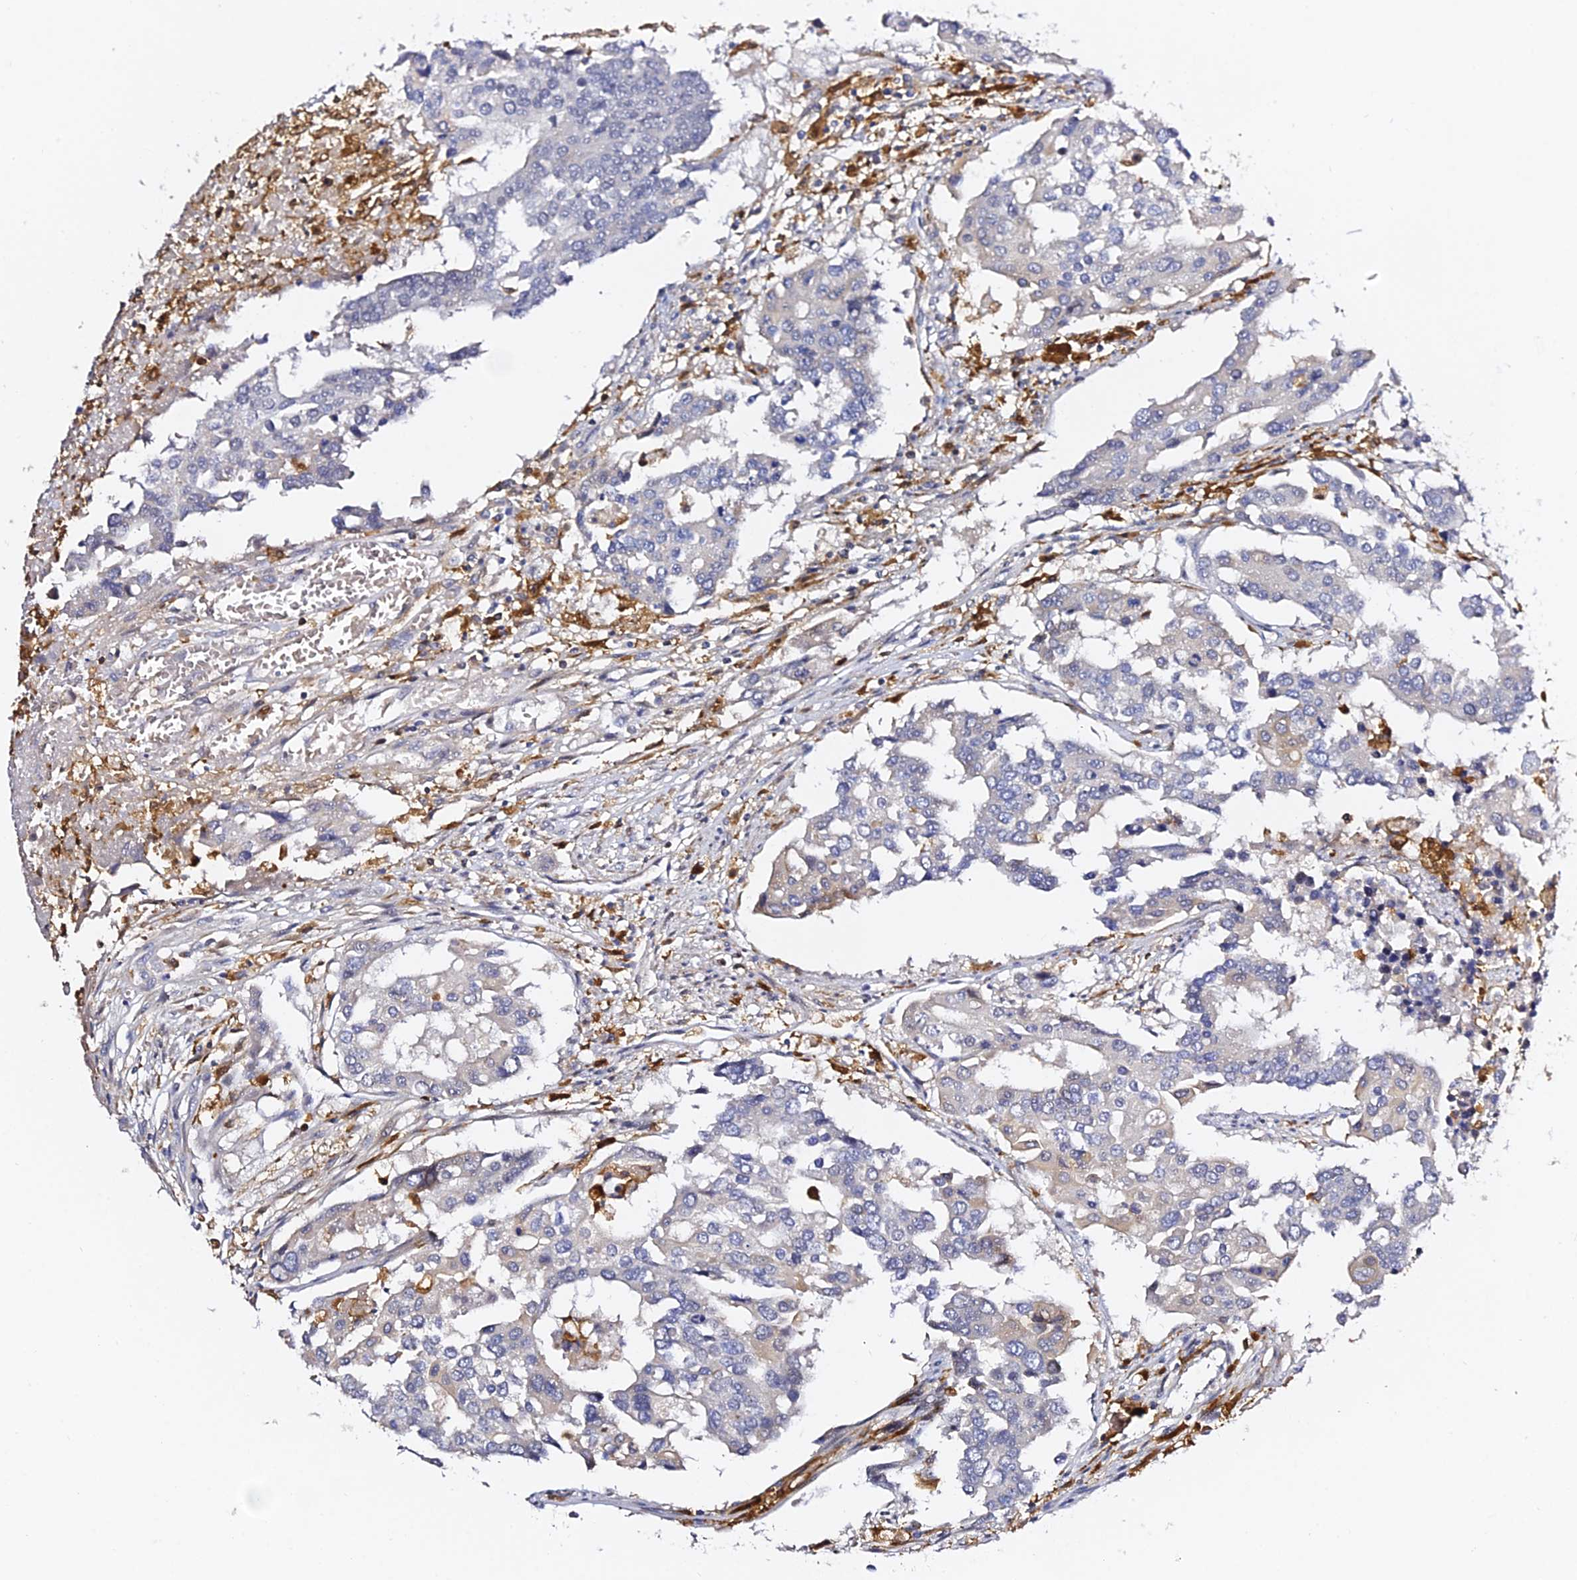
{"staining": {"intensity": "negative", "quantity": "none", "location": "none"}, "tissue": "colorectal cancer", "cell_type": "Tumor cells", "image_type": "cancer", "snomed": [{"axis": "morphology", "description": "Adenocarcinoma, NOS"}, {"axis": "topography", "description": "Colon"}], "caption": "DAB (3,3'-diaminobenzidine) immunohistochemical staining of human colorectal adenocarcinoma displays no significant positivity in tumor cells.", "gene": "IL4I1", "patient": {"sex": "male", "age": 77}}